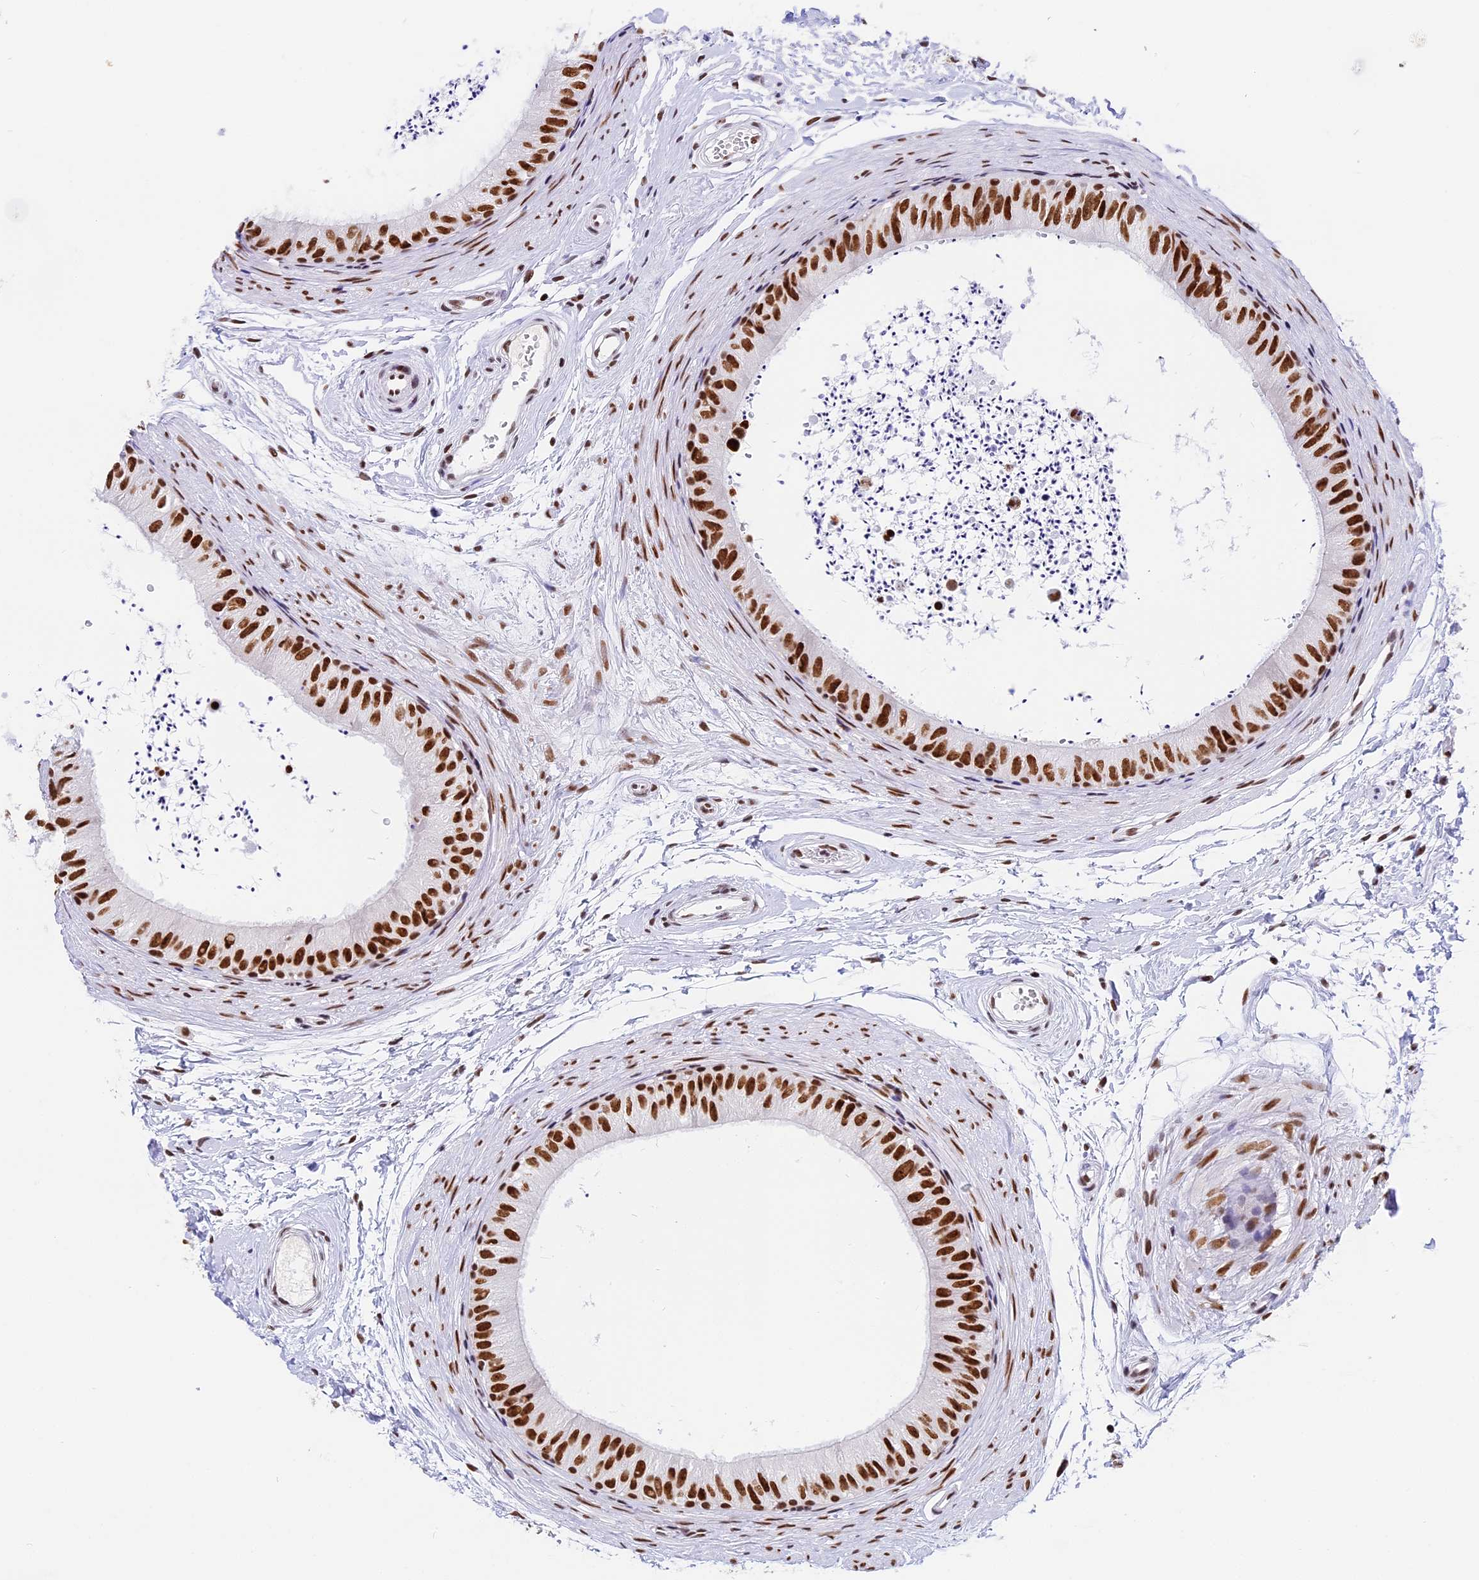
{"staining": {"intensity": "strong", "quantity": ">75%", "location": "nuclear"}, "tissue": "epididymis", "cell_type": "Glandular cells", "image_type": "normal", "snomed": [{"axis": "morphology", "description": "Normal tissue, NOS"}, {"axis": "topography", "description": "Epididymis"}], "caption": "Glandular cells display high levels of strong nuclear expression in about >75% of cells in benign epididymis.", "gene": "SBNO1", "patient": {"sex": "male", "age": 56}}